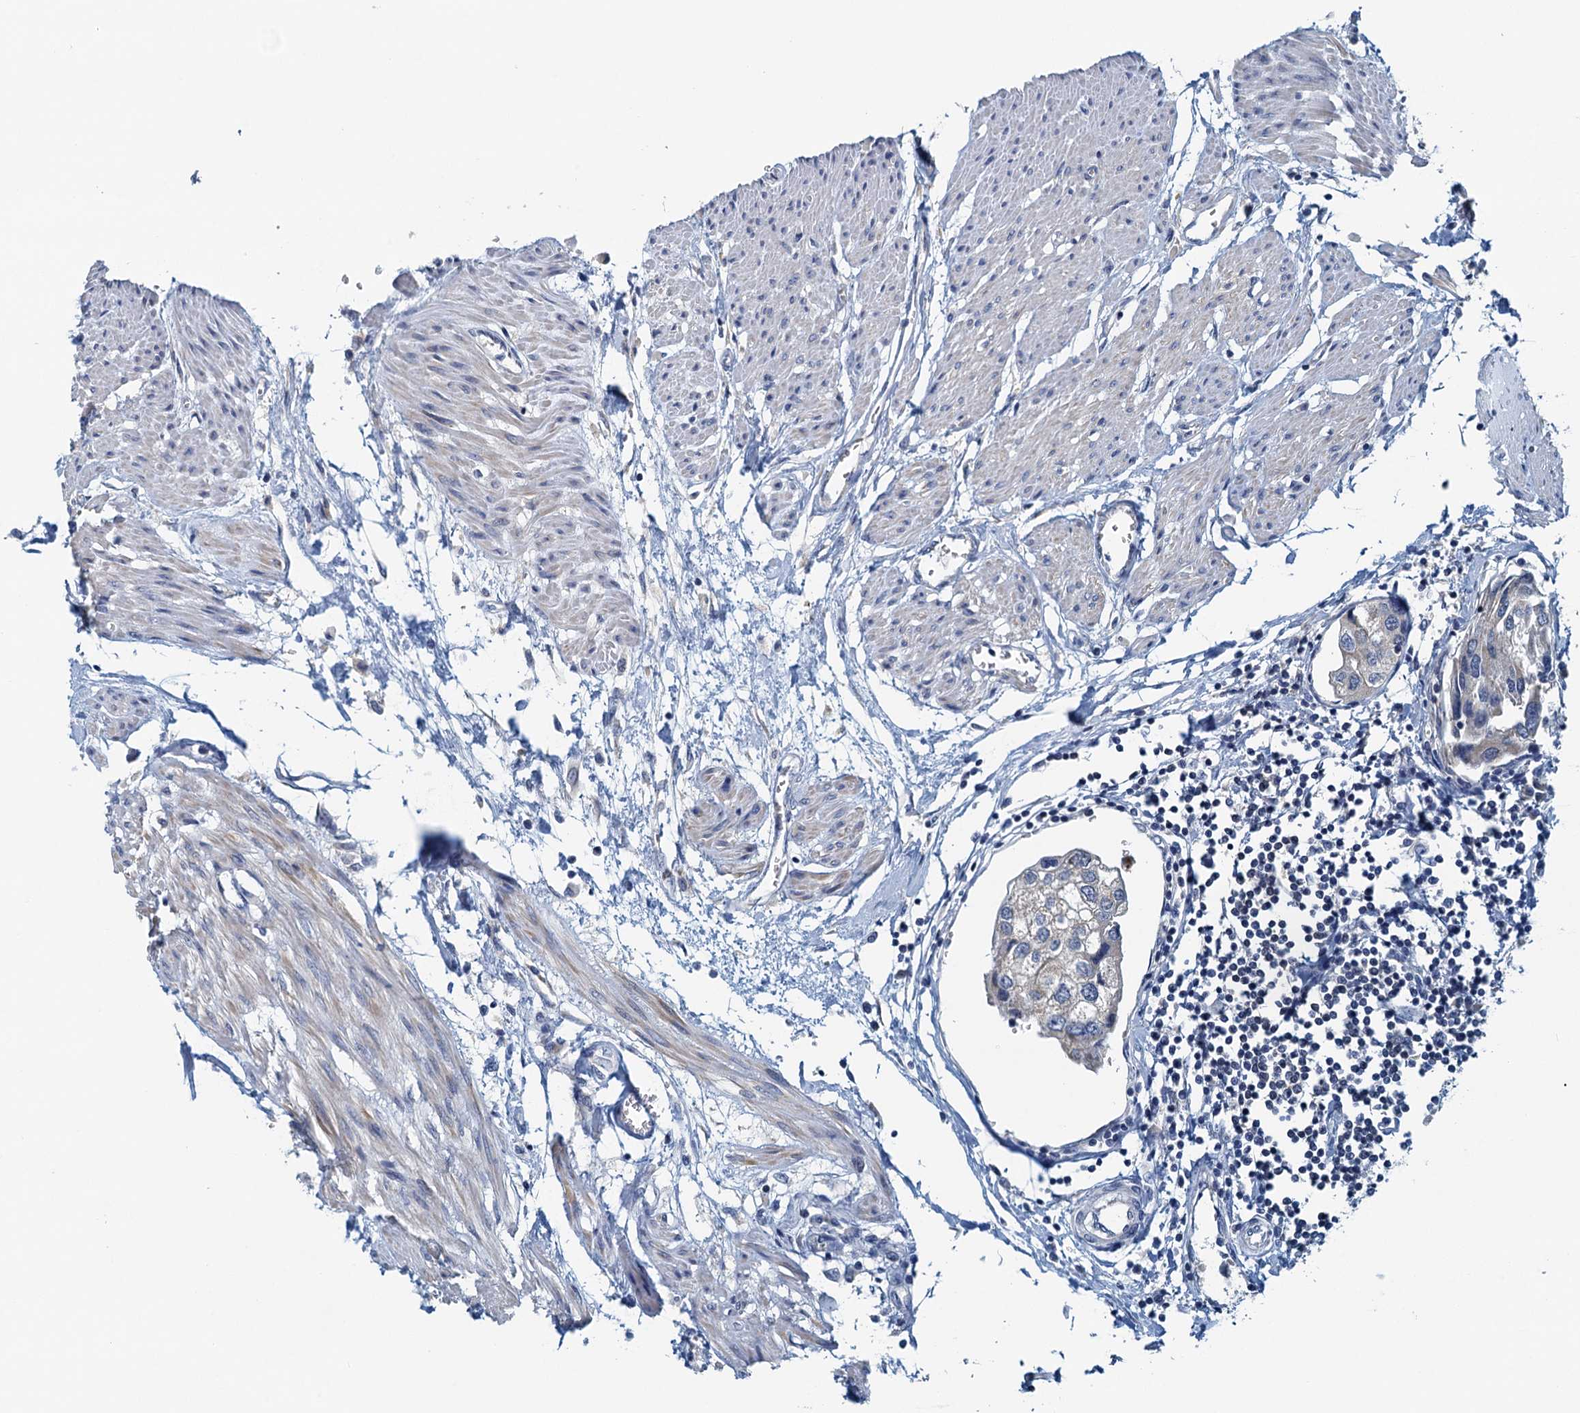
{"staining": {"intensity": "negative", "quantity": "none", "location": "none"}, "tissue": "urothelial cancer", "cell_type": "Tumor cells", "image_type": "cancer", "snomed": [{"axis": "morphology", "description": "Urothelial carcinoma, High grade"}, {"axis": "topography", "description": "Urinary bladder"}], "caption": "Protein analysis of high-grade urothelial carcinoma demonstrates no significant positivity in tumor cells. The staining is performed using DAB (3,3'-diaminobenzidine) brown chromogen with nuclei counter-stained in using hematoxylin.", "gene": "DTD1", "patient": {"sex": "male", "age": 64}}